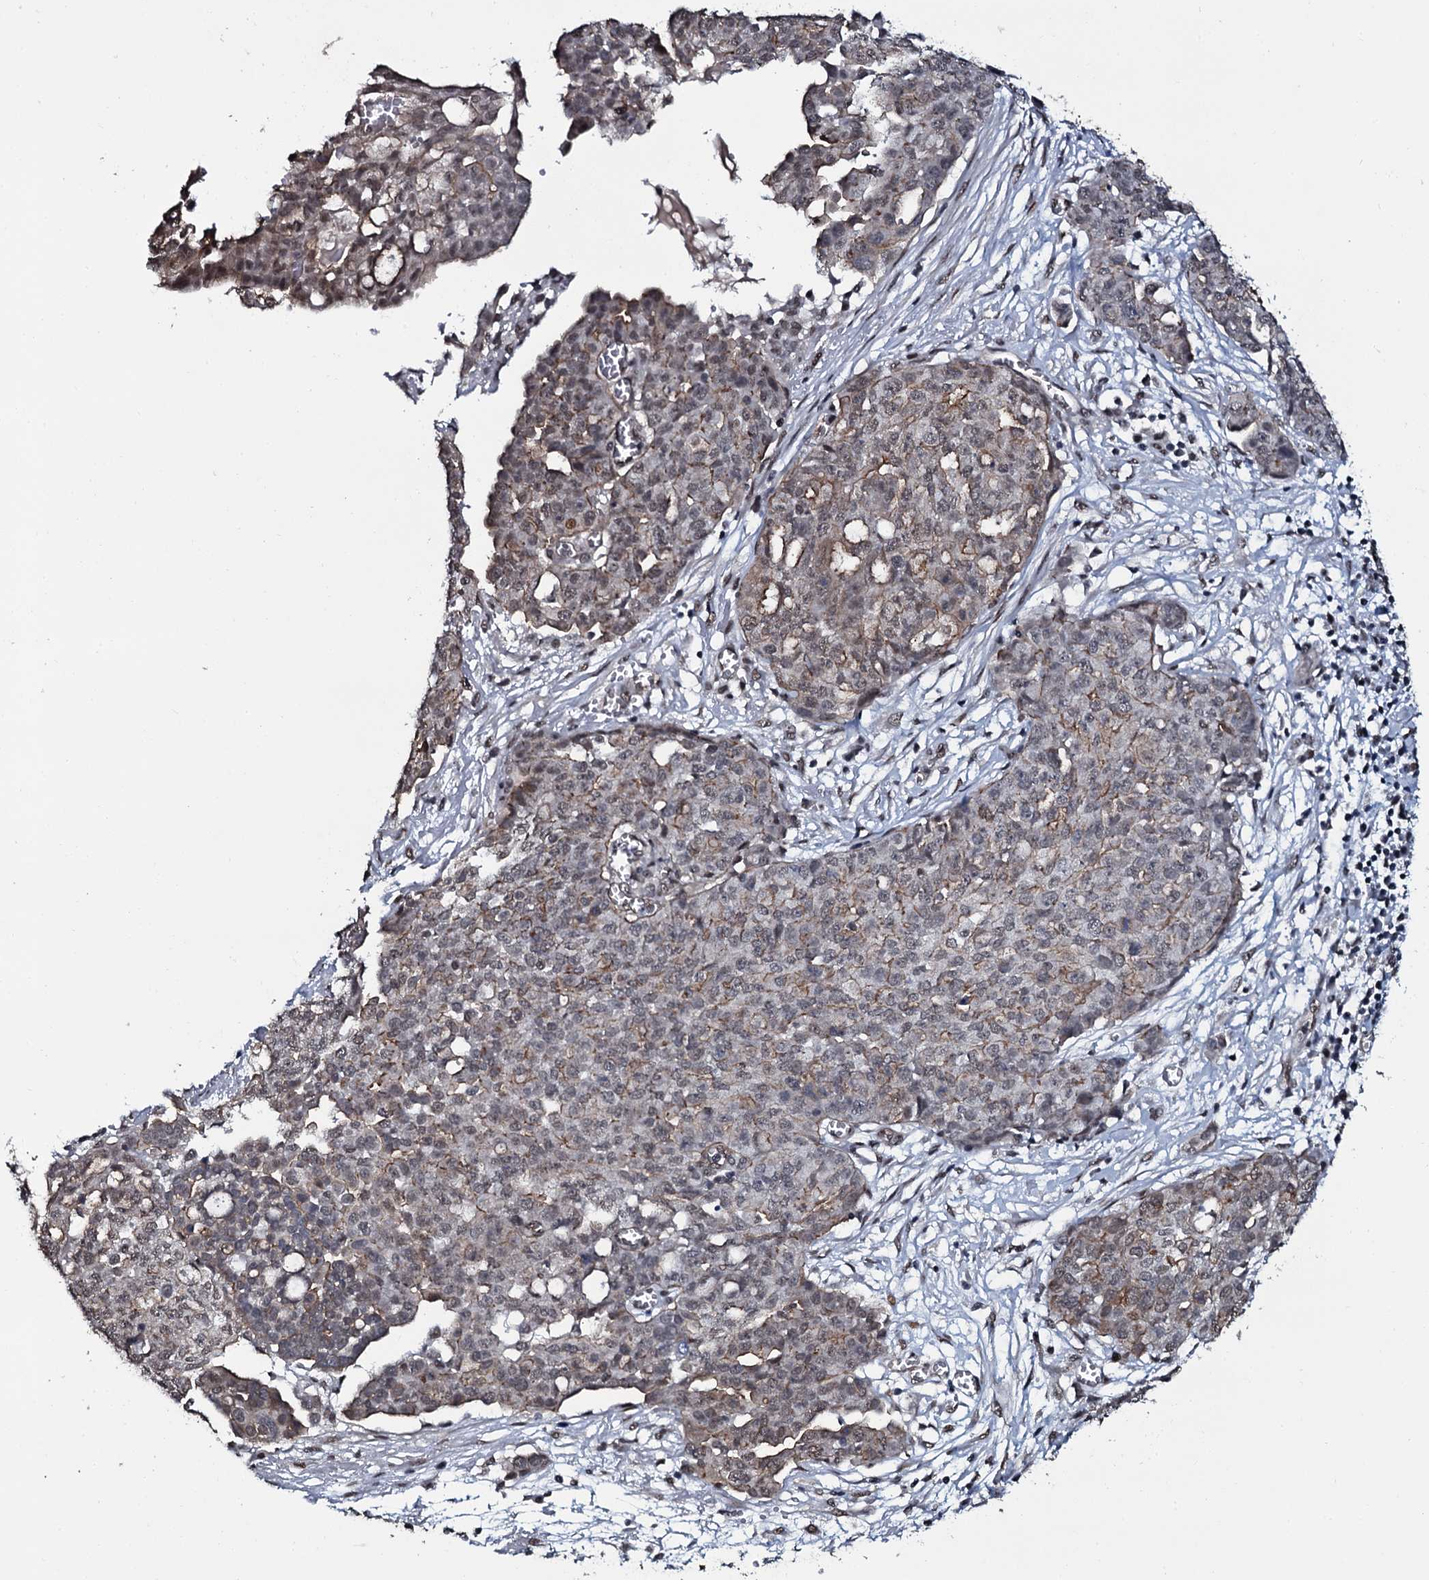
{"staining": {"intensity": "moderate", "quantity": "<25%", "location": "cytoplasmic/membranous,nuclear"}, "tissue": "ovarian cancer", "cell_type": "Tumor cells", "image_type": "cancer", "snomed": [{"axis": "morphology", "description": "Cystadenocarcinoma, serous, NOS"}, {"axis": "topography", "description": "Soft tissue"}, {"axis": "topography", "description": "Ovary"}], "caption": "The histopathology image shows staining of ovarian cancer (serous cystadenocarcinoma), revealing moderate cytoplasmic/membranous and nuclear protein staining (brown color) within tumor cells. The staining was performed using DAB (3,3'-diaminobenzidine), with brown indicating positive protein expression. Nuclei are stained blue with hematoxylin.", "gene": "SH2D4B", "patient": {"sex": "female", "age": 57}}